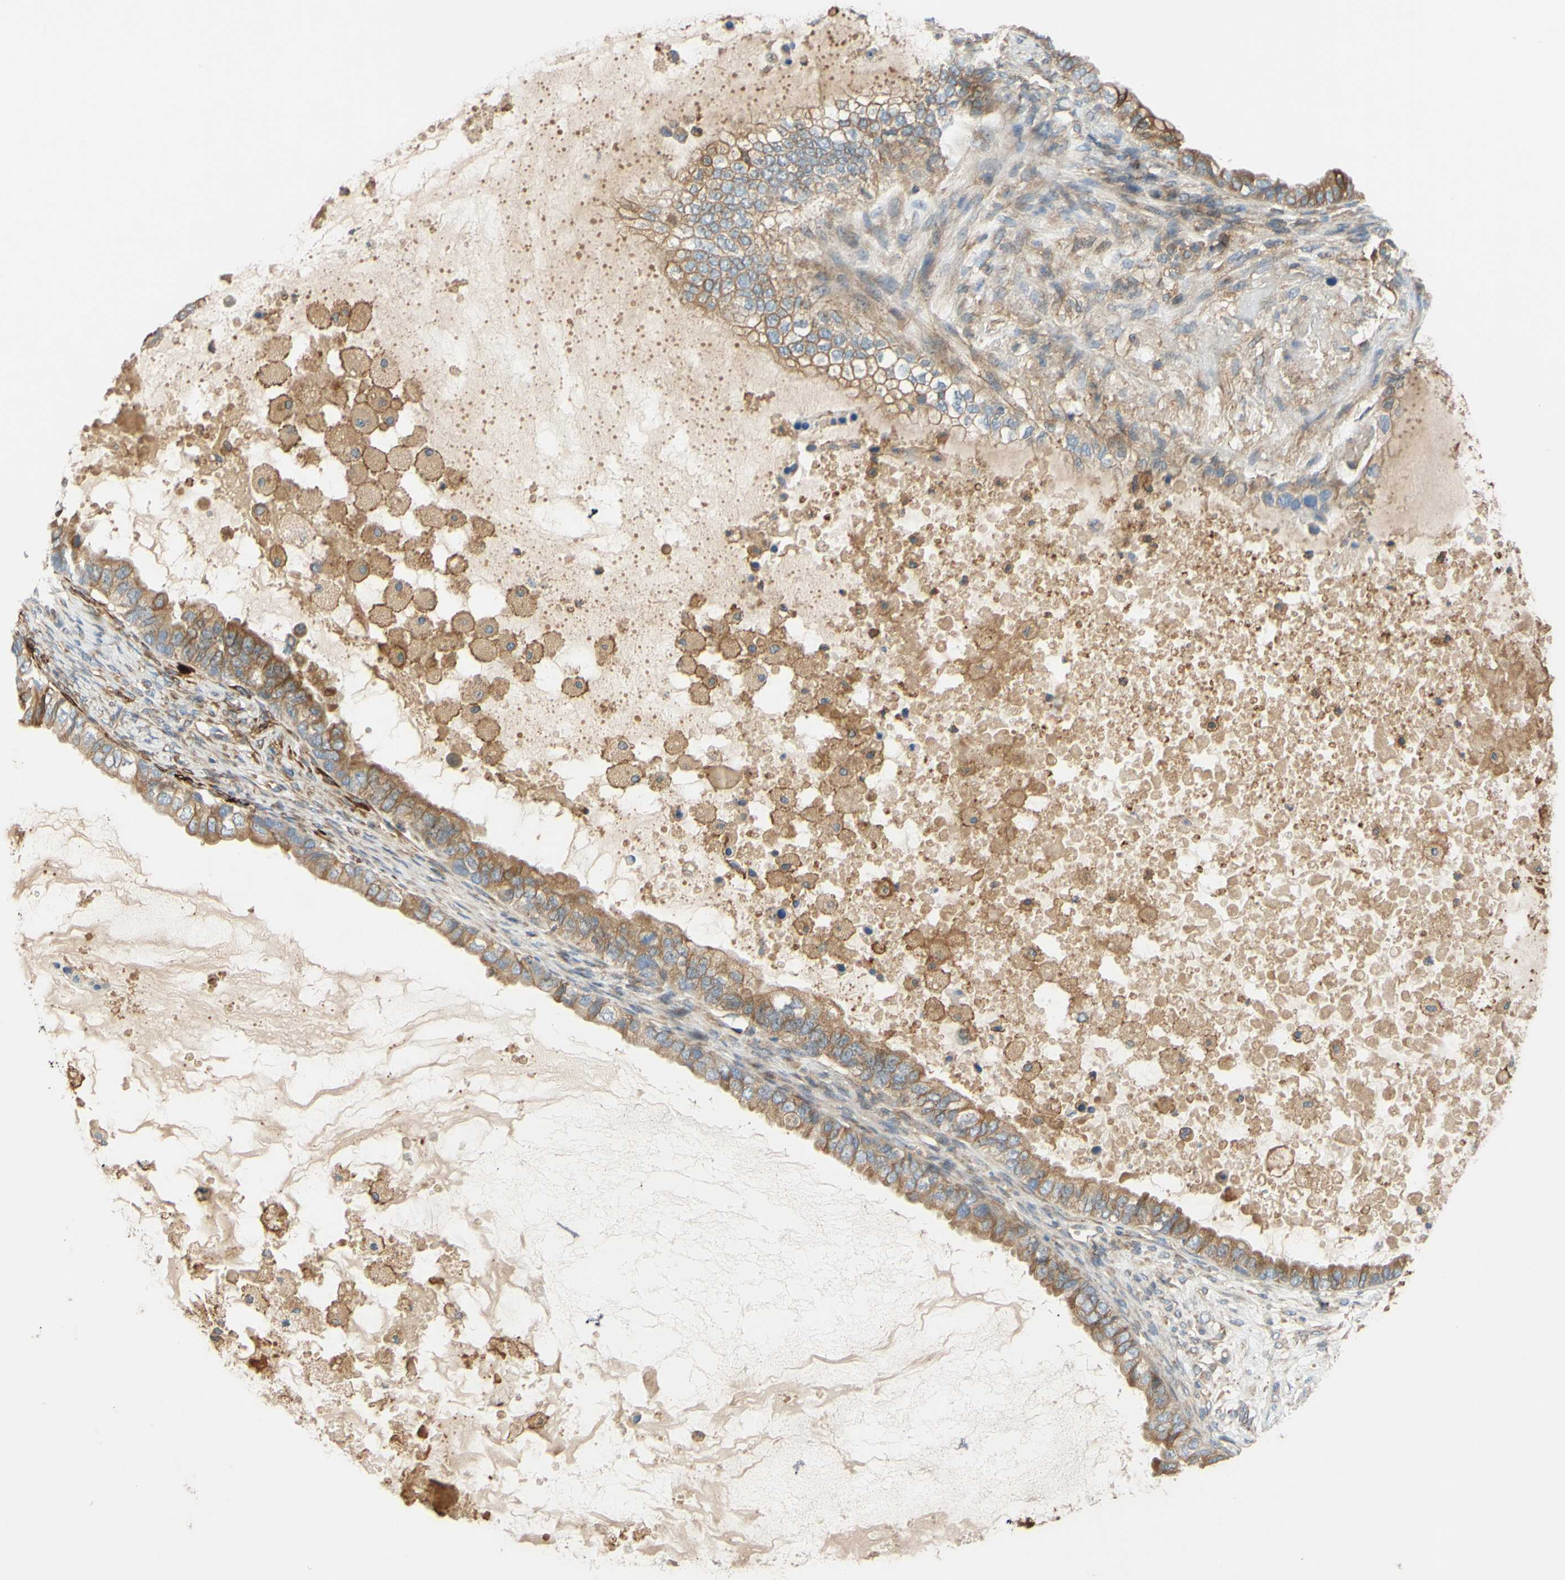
{"staining": {"intensity": "moderate", "quantity": ">75%", "location": "cytoplasmic/membranous"}, "tissue": "ovarian cancer", "cell_type": "Tumor cells", "image_type": "cancer", "snomed": [{"axis": "morphology", "description": "Cystadenocarcinoma, mucinous, NOS"}, {"axis": "topography", "description": "Ovary"}], "caption": "Immunohistochemical staining of mucinous cystadenocarcinoma (ovarian) reveals medium levels of moderate cytoplasmic/membranous expression in about >75% of tumor cells. Immunohistochemistry stains the protein of interest in brown and the nuclei are stained blue.", "gene": "POR", "patient": {"sex": "female", "age": 80}}